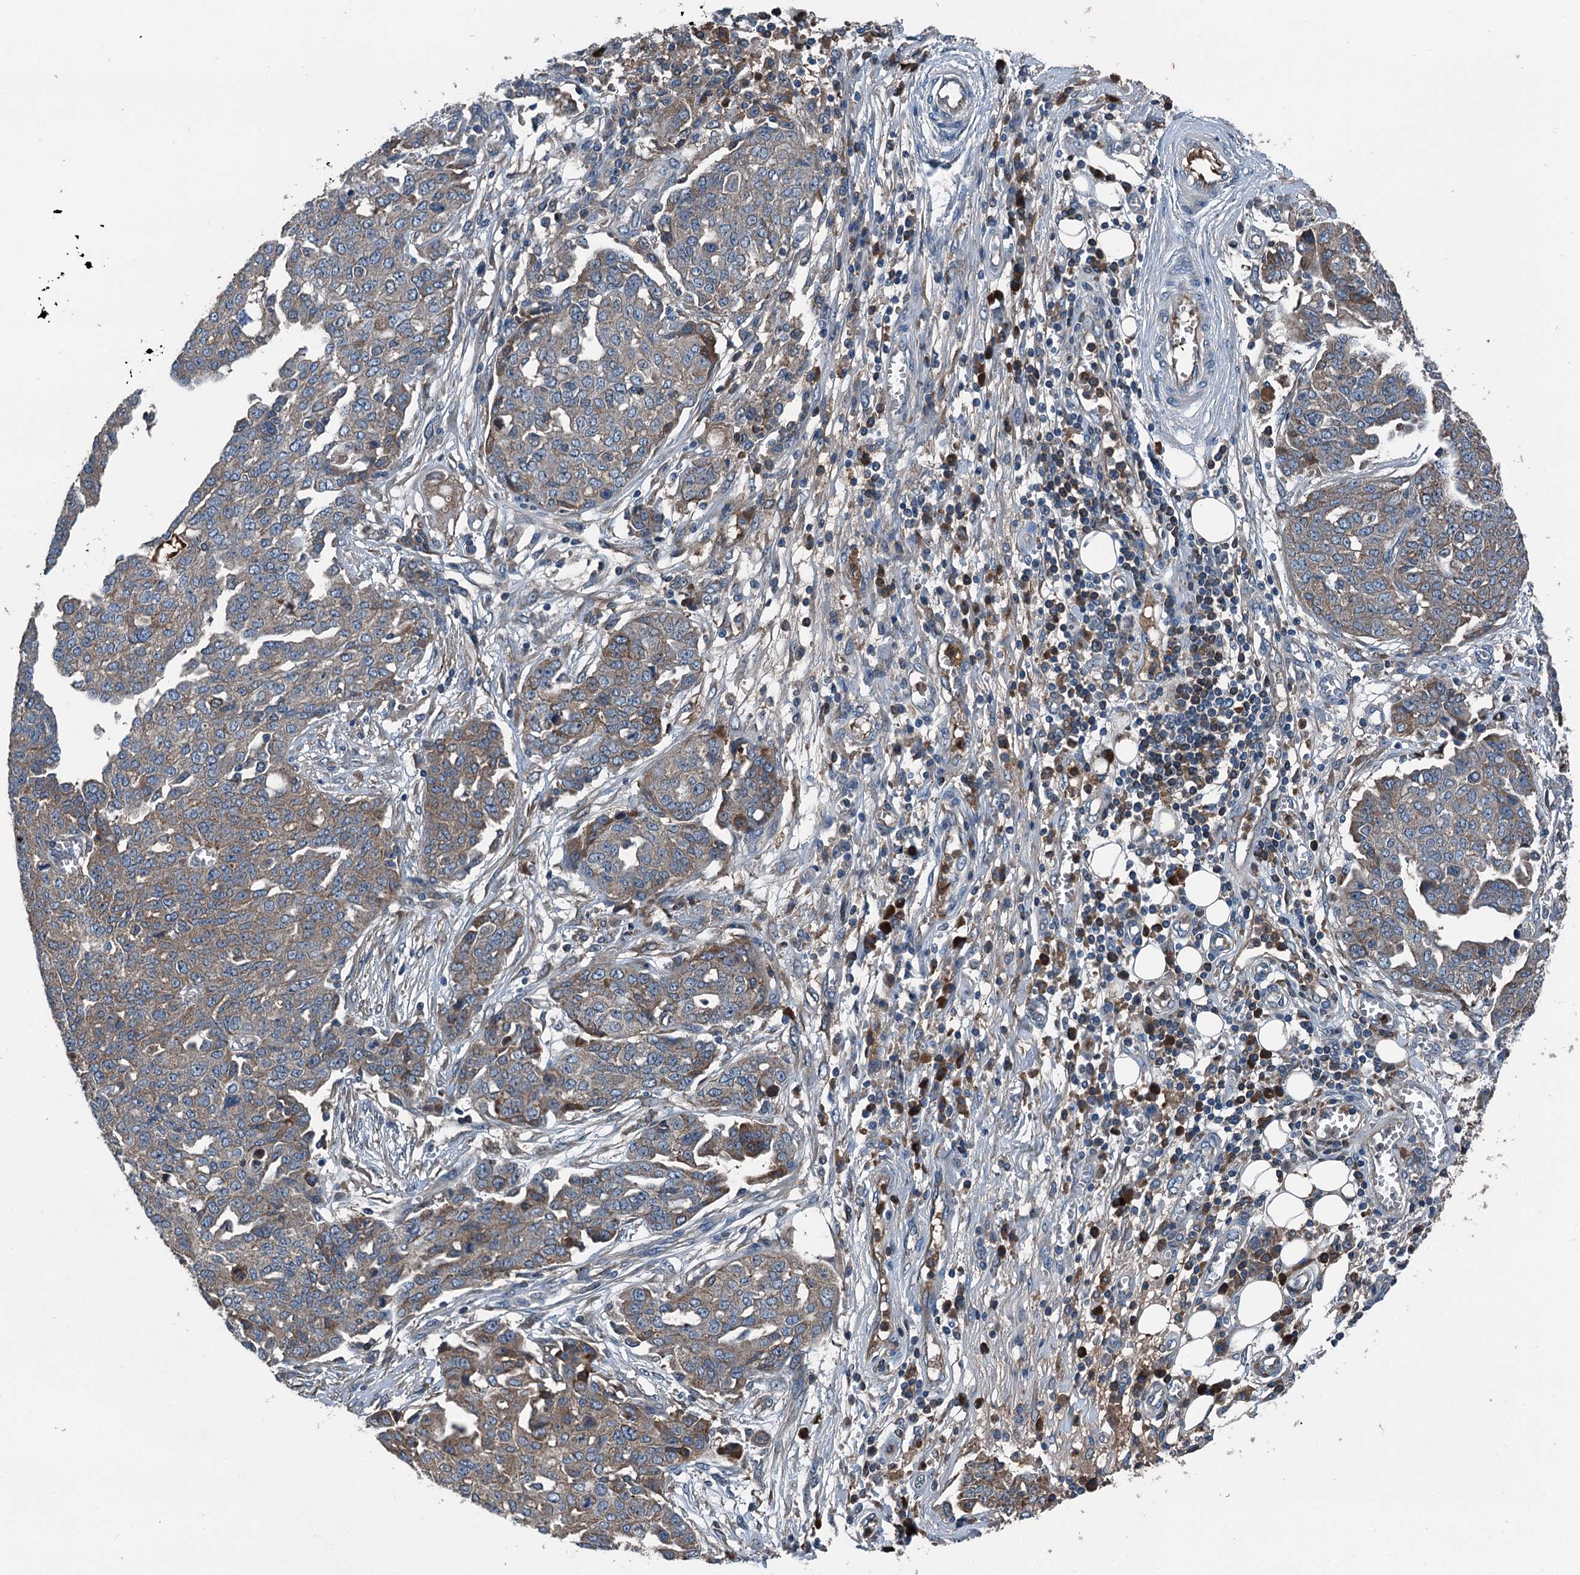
{"staining": {"intensity": "moderate", "quantity": "<25%", "location": "cytoplasmic/membranous"}, "tissue": "ovarian cancer", "cell_type": "Tumor cells", "image_type": "cancer", "snomed": [{"axis": "morphology", "description": "Cystadenocarcinoma, serous, NOS"}, {"axis": "topography", "description": "Soft tissue"}, {"axis": "topography", "description": "Ovary"}], "caption": "Tumor cells exhibit moderate cytoplasmic/membranous expression in approximately <25% of cells in ovarian cancer (serous cystadenocarcinoma).", "gene": "PDSS1", "patient": {"sex": "female", "age": 57}}